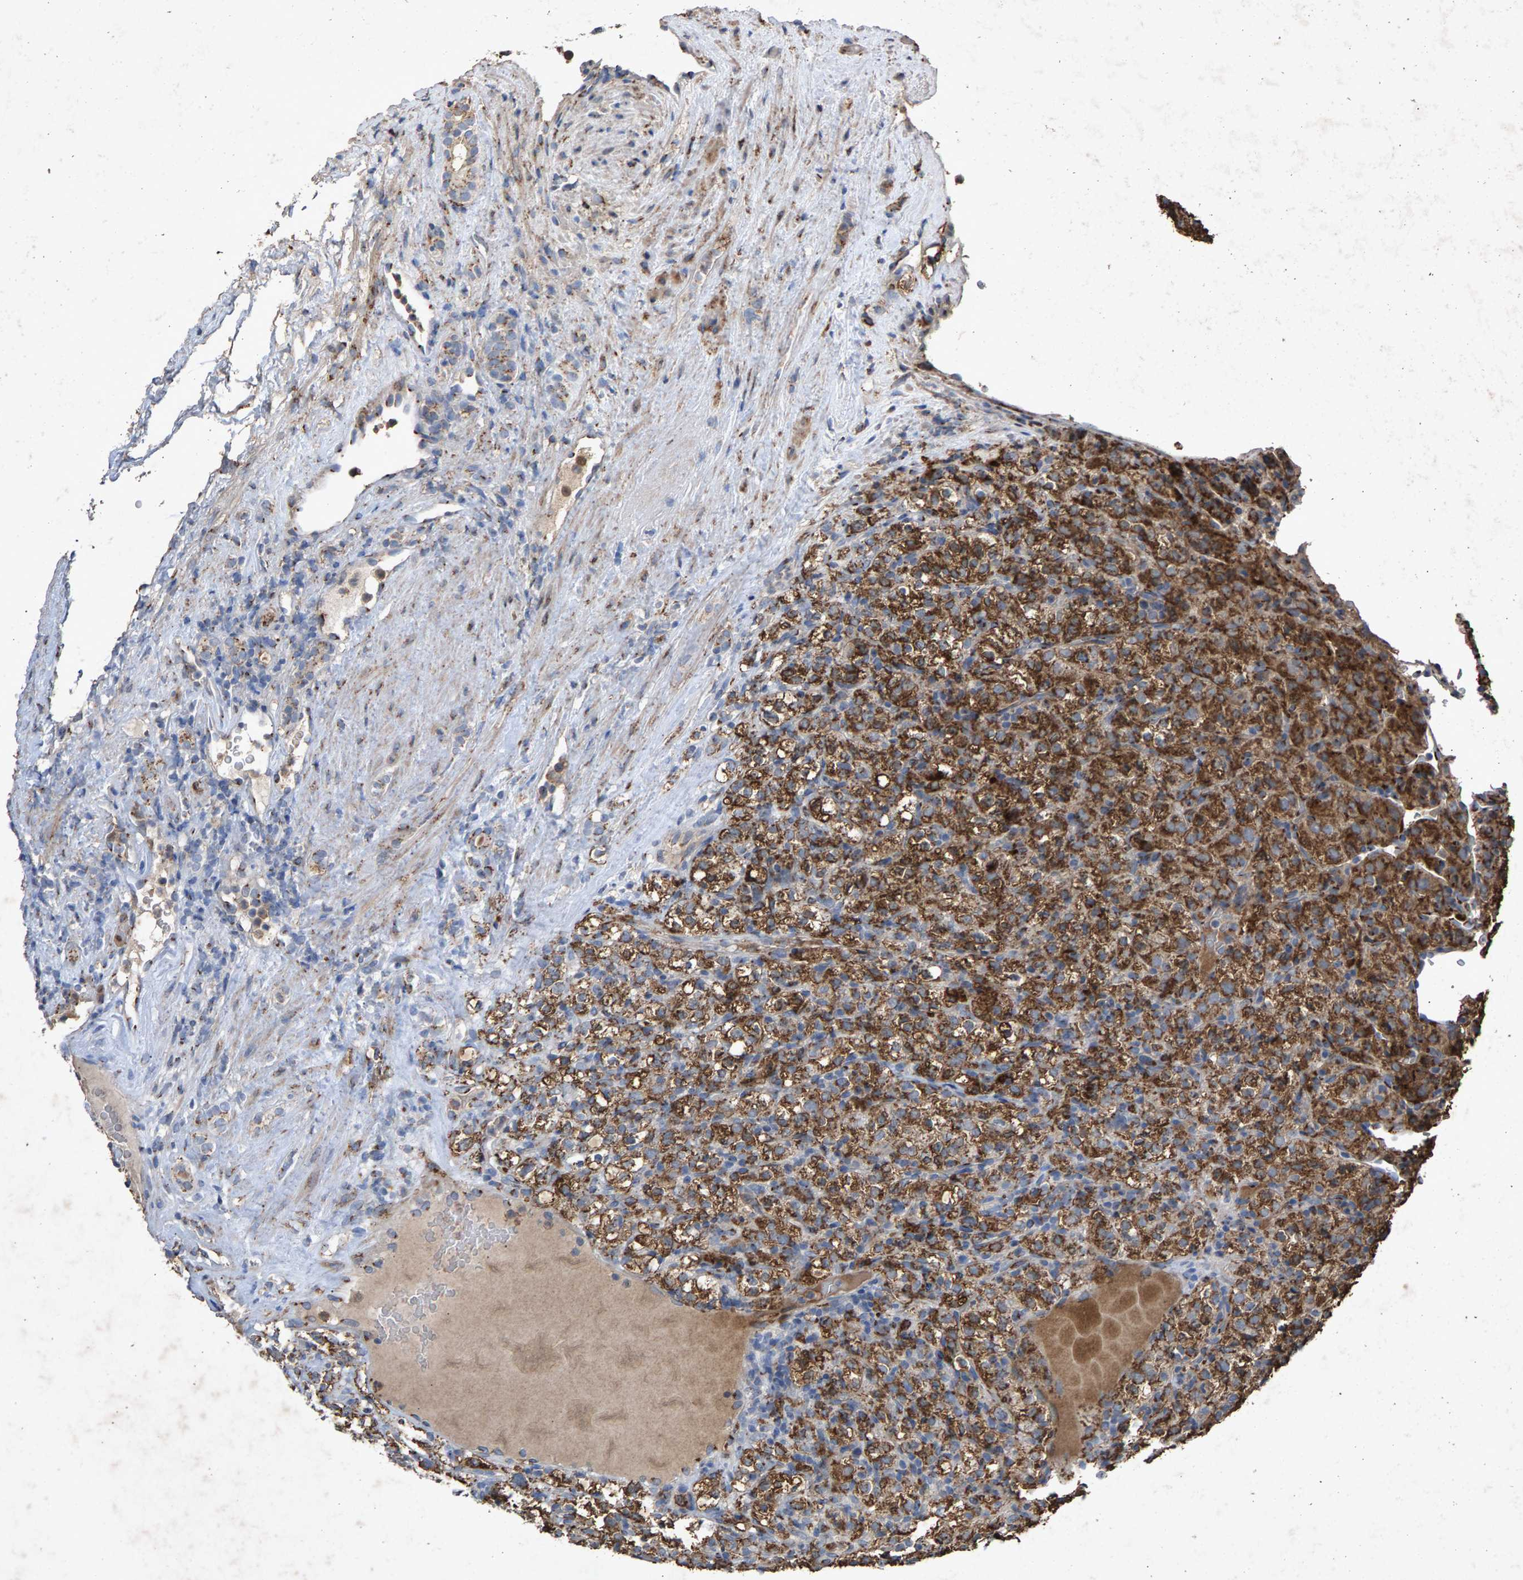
{"staining": {"intensity": "moderate", "quantity": ">75%", "location": "cytoplasmic/membranous"}, "tissue": "renal cancer", "cell_type": "Tumor cells", "image_type": "cancer", "snomed": [{"axis": "morphology", "description": "Normal tissue, NOS"}, {"axis": "morphology", "description": "Adenocarcinoma, NOS"}, {"axis": "topography", "description": "Kidney"}], "caption": "This micrograph displays renal cancer stained with IHC to label a protein in brown. The cytoplasmic/membranous of tumor cells show moderate positivity for the protein. Nuclei are counter-stained blue.", "gene": "MAN2A1", "patient": {"sex": "female", "age": 72}}